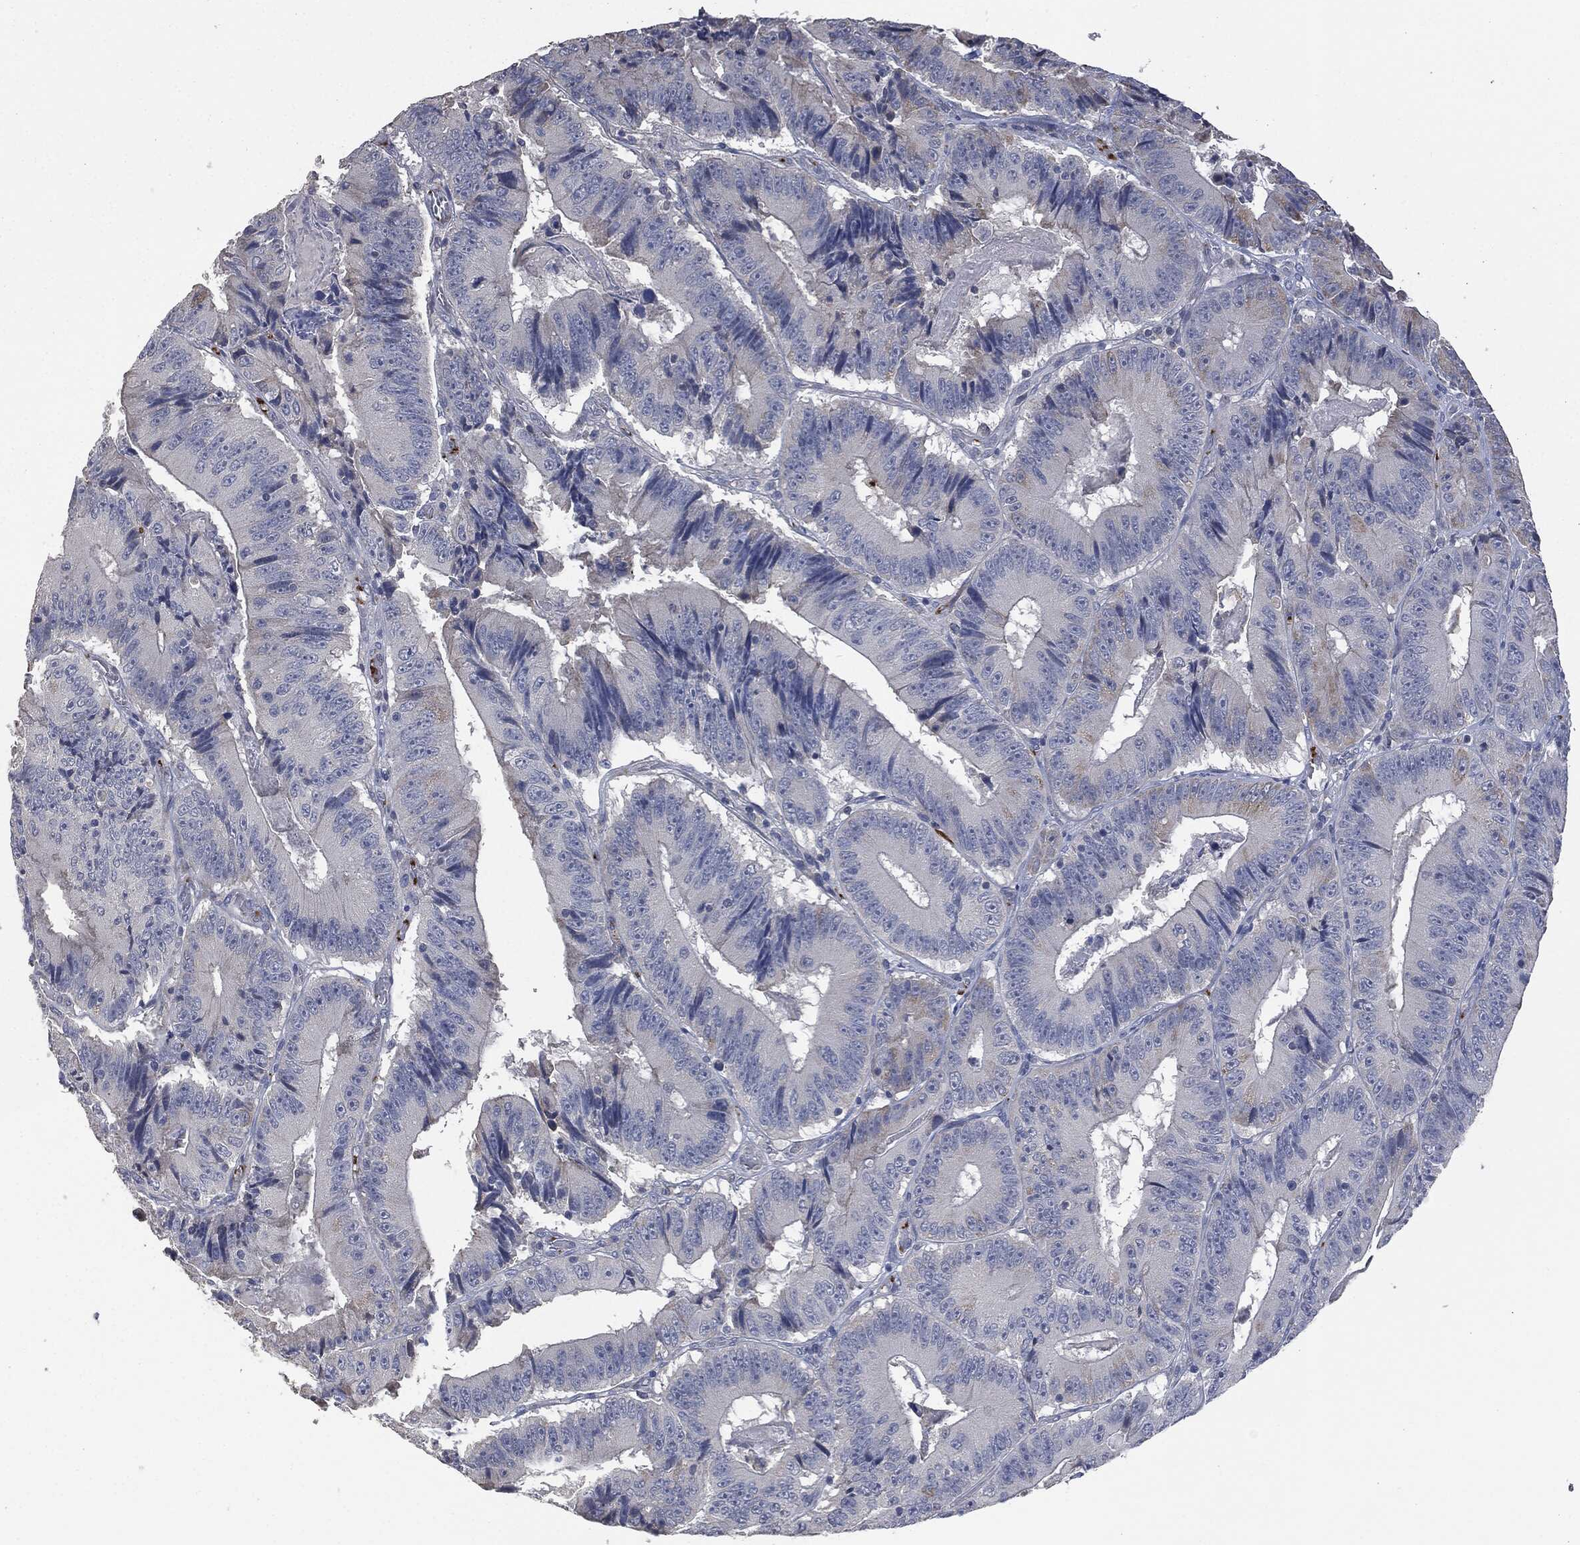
{"staining": {"intensity": "weak", "quantity": "25%-75%", "location": "cytoplasmic/membranous"}, "tissue": "colorectal cancer", "cell_type": "Tumor cells", "image_type": "cancer", "snomed": [{"axis": "morphology", "description": "Adenocarcinoma, NOS"}, {"axis": "topography", "description": "Colon"}], "caption": "Tumor cells demonstrate weak cytoplasmic/membranous positivity in approximately 25%-75% of cells in colorectal cancer.", "gene": "CD33", "patient": {"sex": "female", "age": 86}}